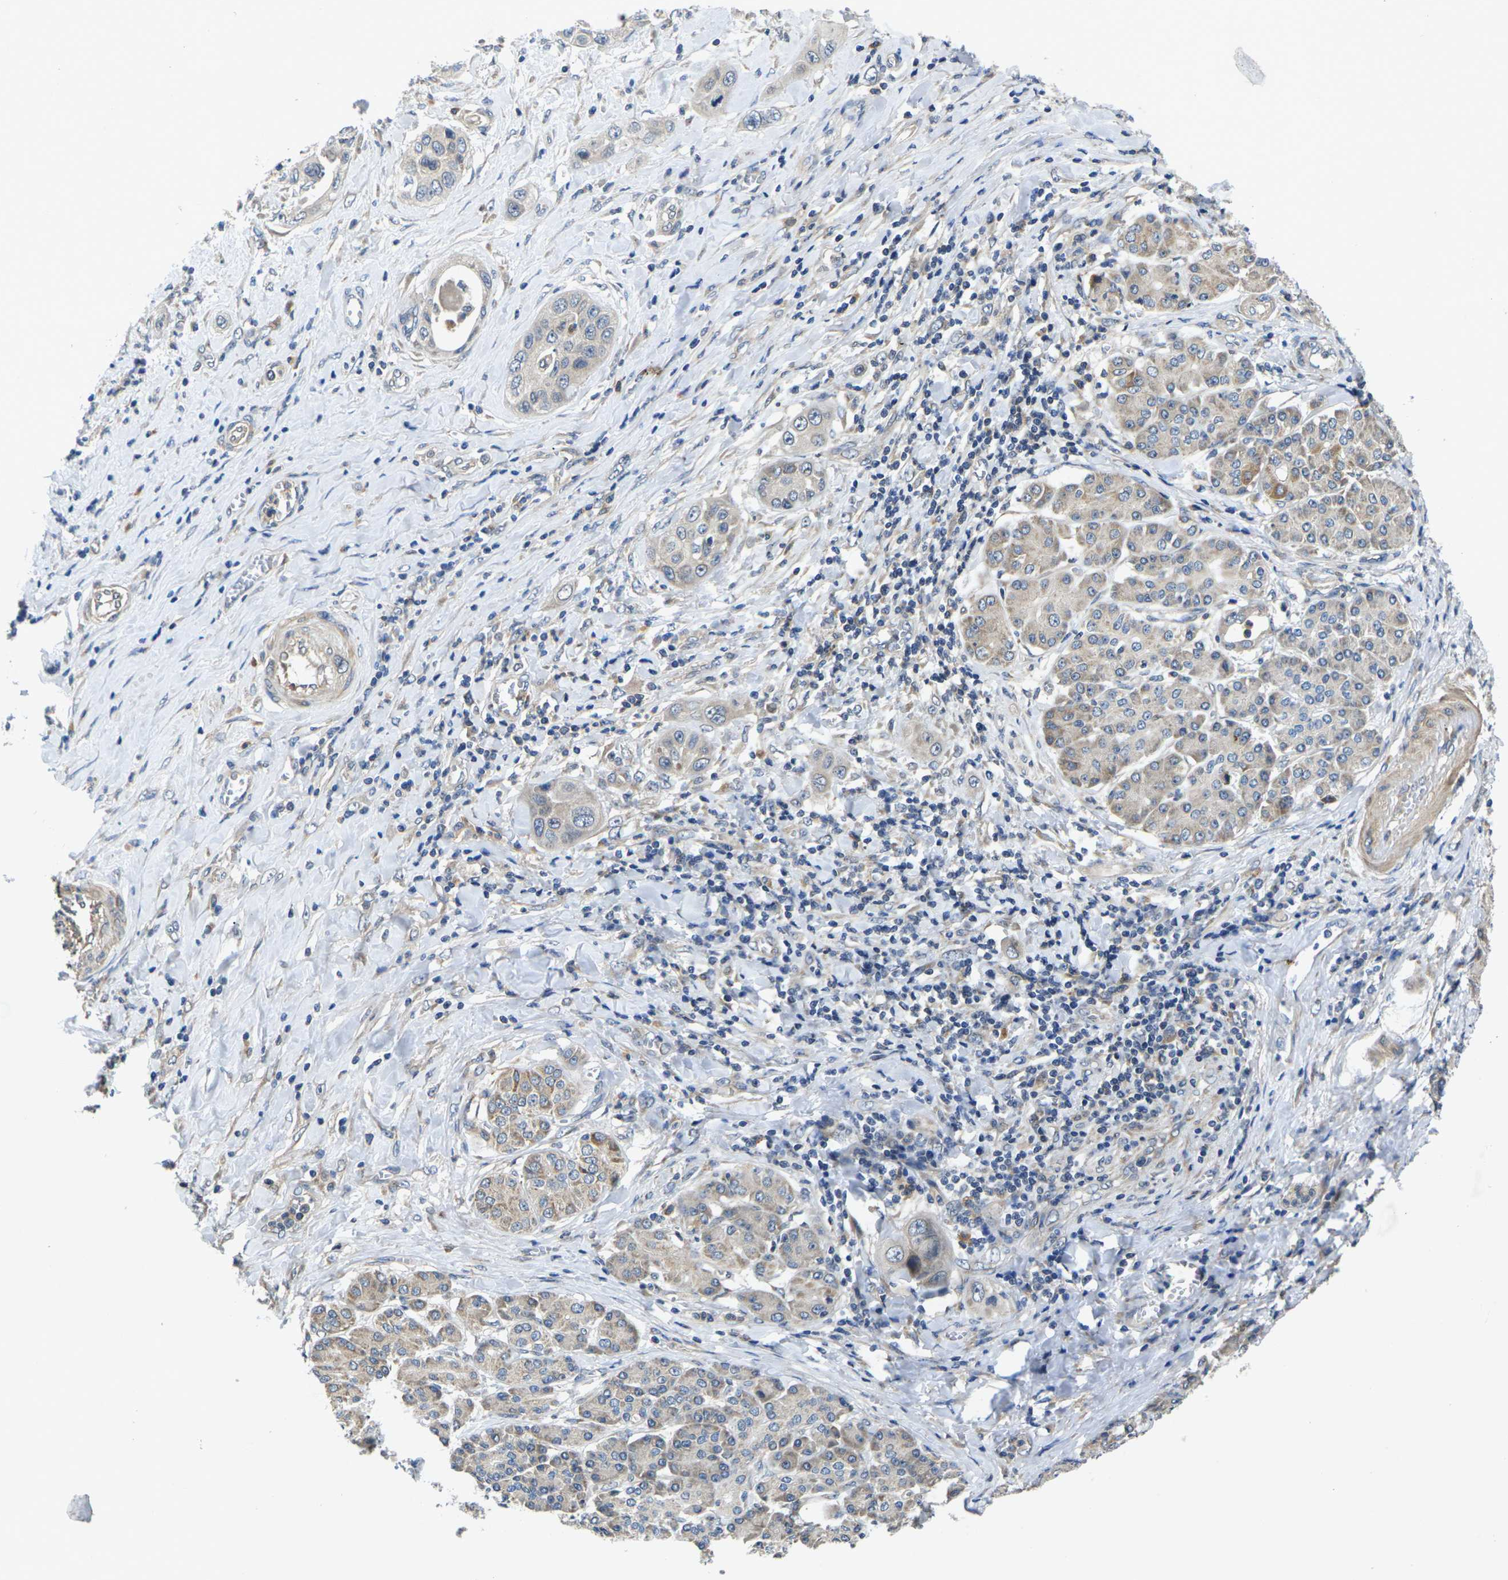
{"staining": {"intensity": "negative", "quantity": "none", "location": "none"}, "tissue": "pancreatic cancer", "cell_type": "Tumor cells", "image_type": "cancer", "snomed": [{"axis": "morphology", "description": "Adenocarcinoma, NOS"}, {"axis": "topography", "description": "Pancreas"}], "caption": "Pancreatic cancer stained for a protein using IHC displays no expression tumor cells.", "gene": "KIF1B", "patient": {"sex": "female", "age": 70}}